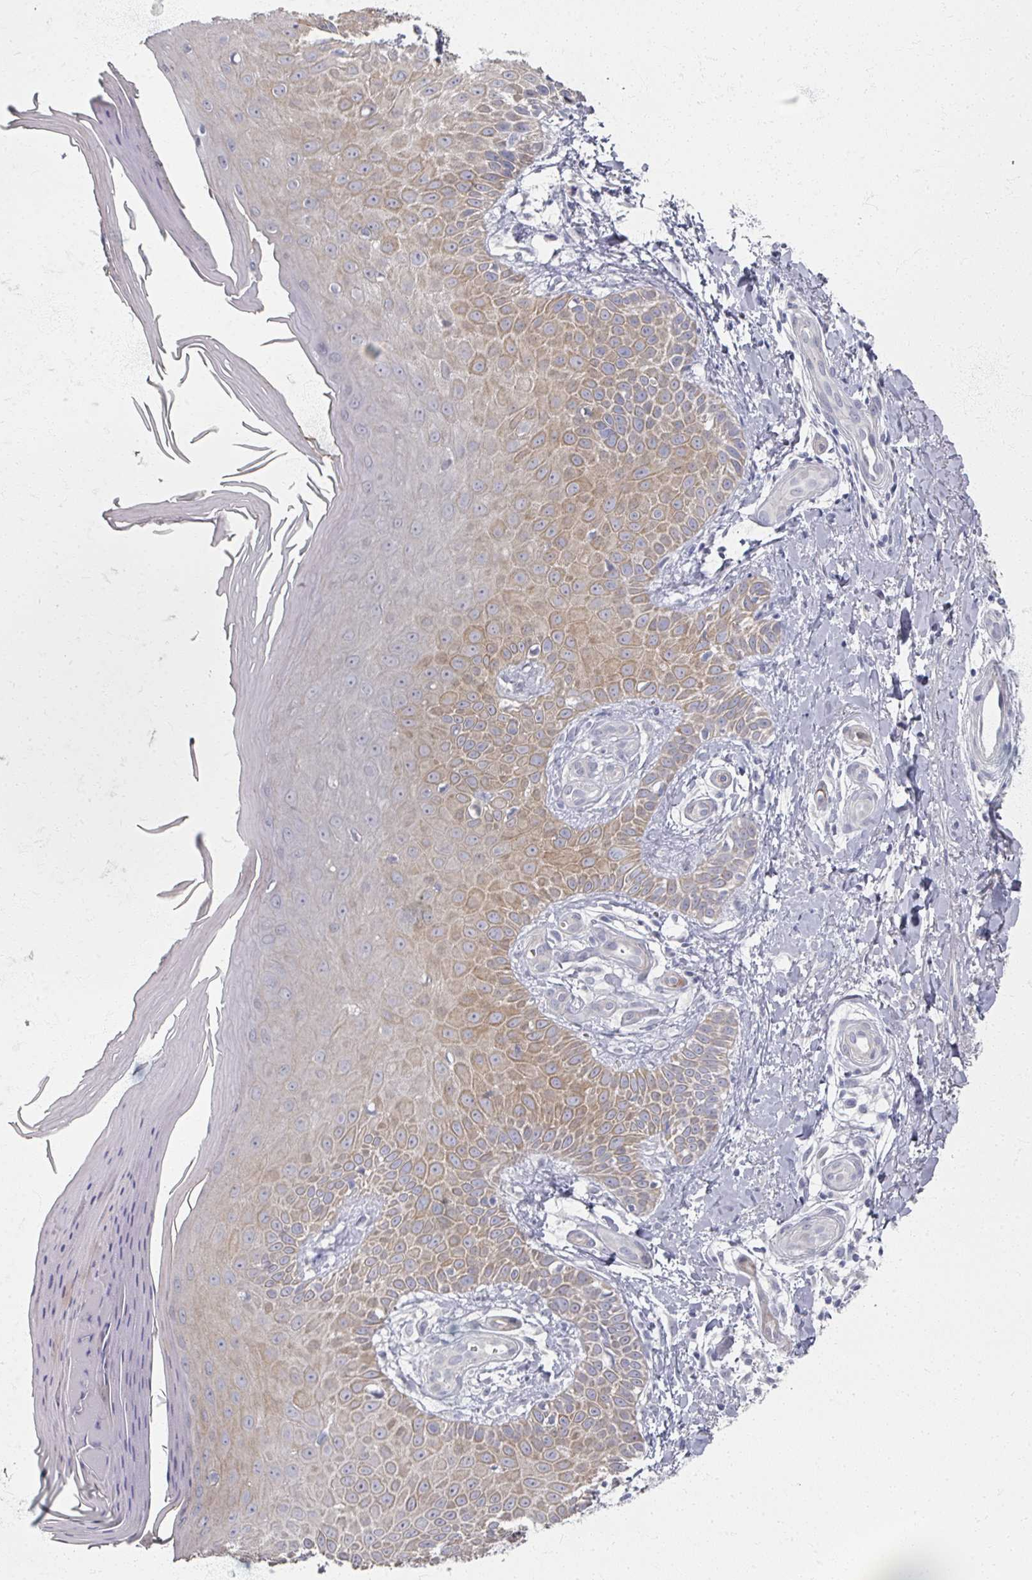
{"staining": {"intensity": "negative", "quantity": "none", "location": "none"}, "tissue": "skin", "cell_type": "Fibroblasts", "image_type": "normal", "snomed": [{"axis": "morphology", "description": "Normal tissue, NOS"}, {"axis": "topography", "description": "Skin"}], "caption": "Immunohistochemistry (IHC) image of unremarkable human skin stained for a protein (brown), which shows no staining in fibroblasts. (Brightfield microscopy of DAB (3,3'-diaminobenzidine) IHC at high magnification).", "gene": "TTYH3", "patient": {"sex": "male", "age": 81}}